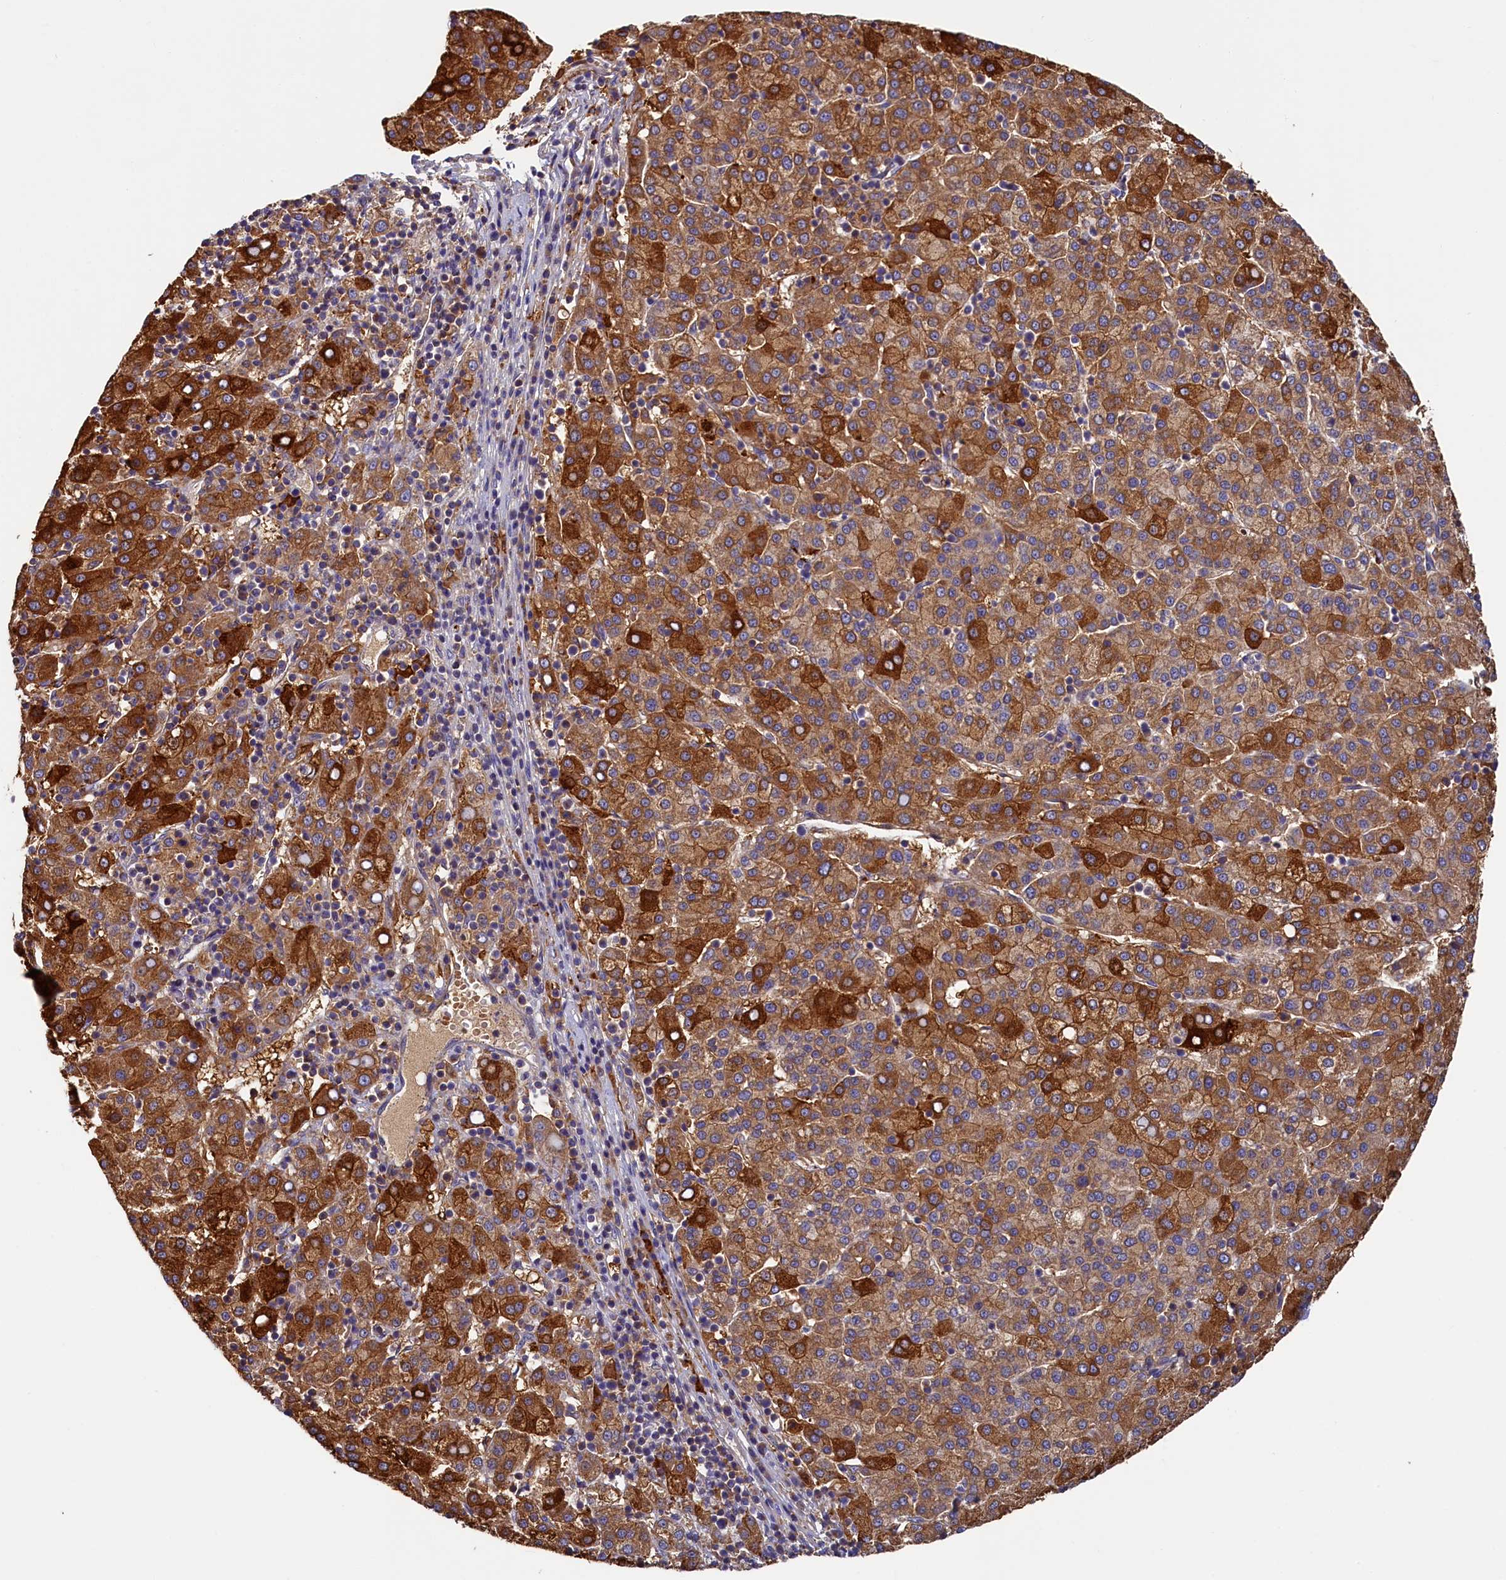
{"staining": {"intensity": "strong", "quantity": ">75%", "location": "cytoplasmic/membranous"}, "tissue": "liver cancer", "cell_type": "Tumor cells", "image_type": "cancer", "snomed": [{"axis": "morphology", "description": "Carcinoma, Hepatocellular, NOS"}, {"axis": "topography", "description": "Liver"}], "caption": "Immunohistochemical staining of hepatocellular carcinoma (liver) reveals high levels of strong cytoplasmic/membranous expression in approximately >75% of tumor cells.", "gene": "SEC31B", "patient": {"sex": "female", "age": 58}}